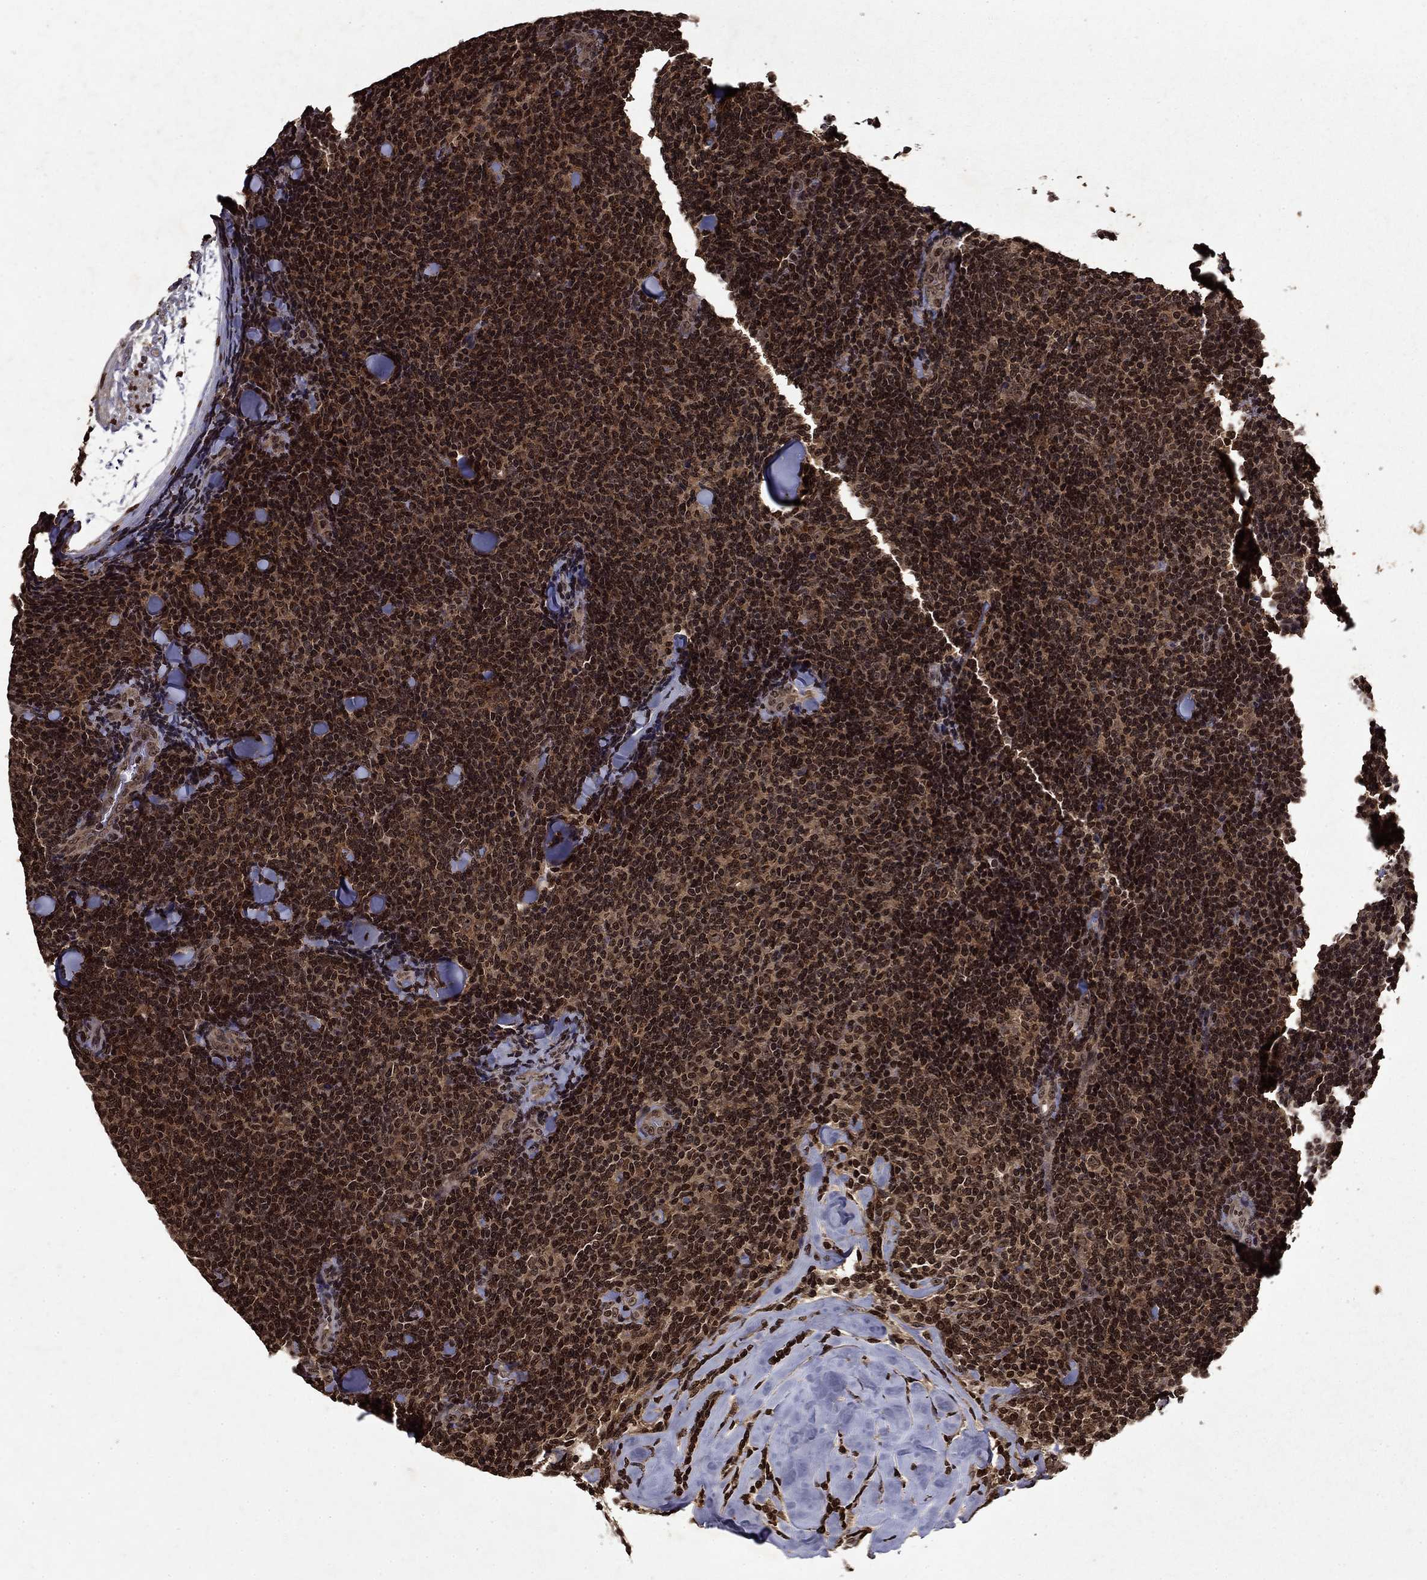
{"staining": {"intensity": "moderate", "quantity": ">75%", "location": "nuclear"}, "tissue": "lymphoma", "cell_type": "Tumor cells", "image_type": "cancer", "snomed": [{"axis": "morphology", "description": "Malignant lymphoma, non-Hodgkin's type, Low grade"}, {"axis": "topography", "description": "Lymph node"}], "caption": "IHC of human malignant lymphoma, non-Hodgkin's type (low-grade) reveals medium levels of moderate nuclear positivity in about >75% of tumor cells.", "gene": "PIN4", "patient": {"sex": "female", "age": 56}}